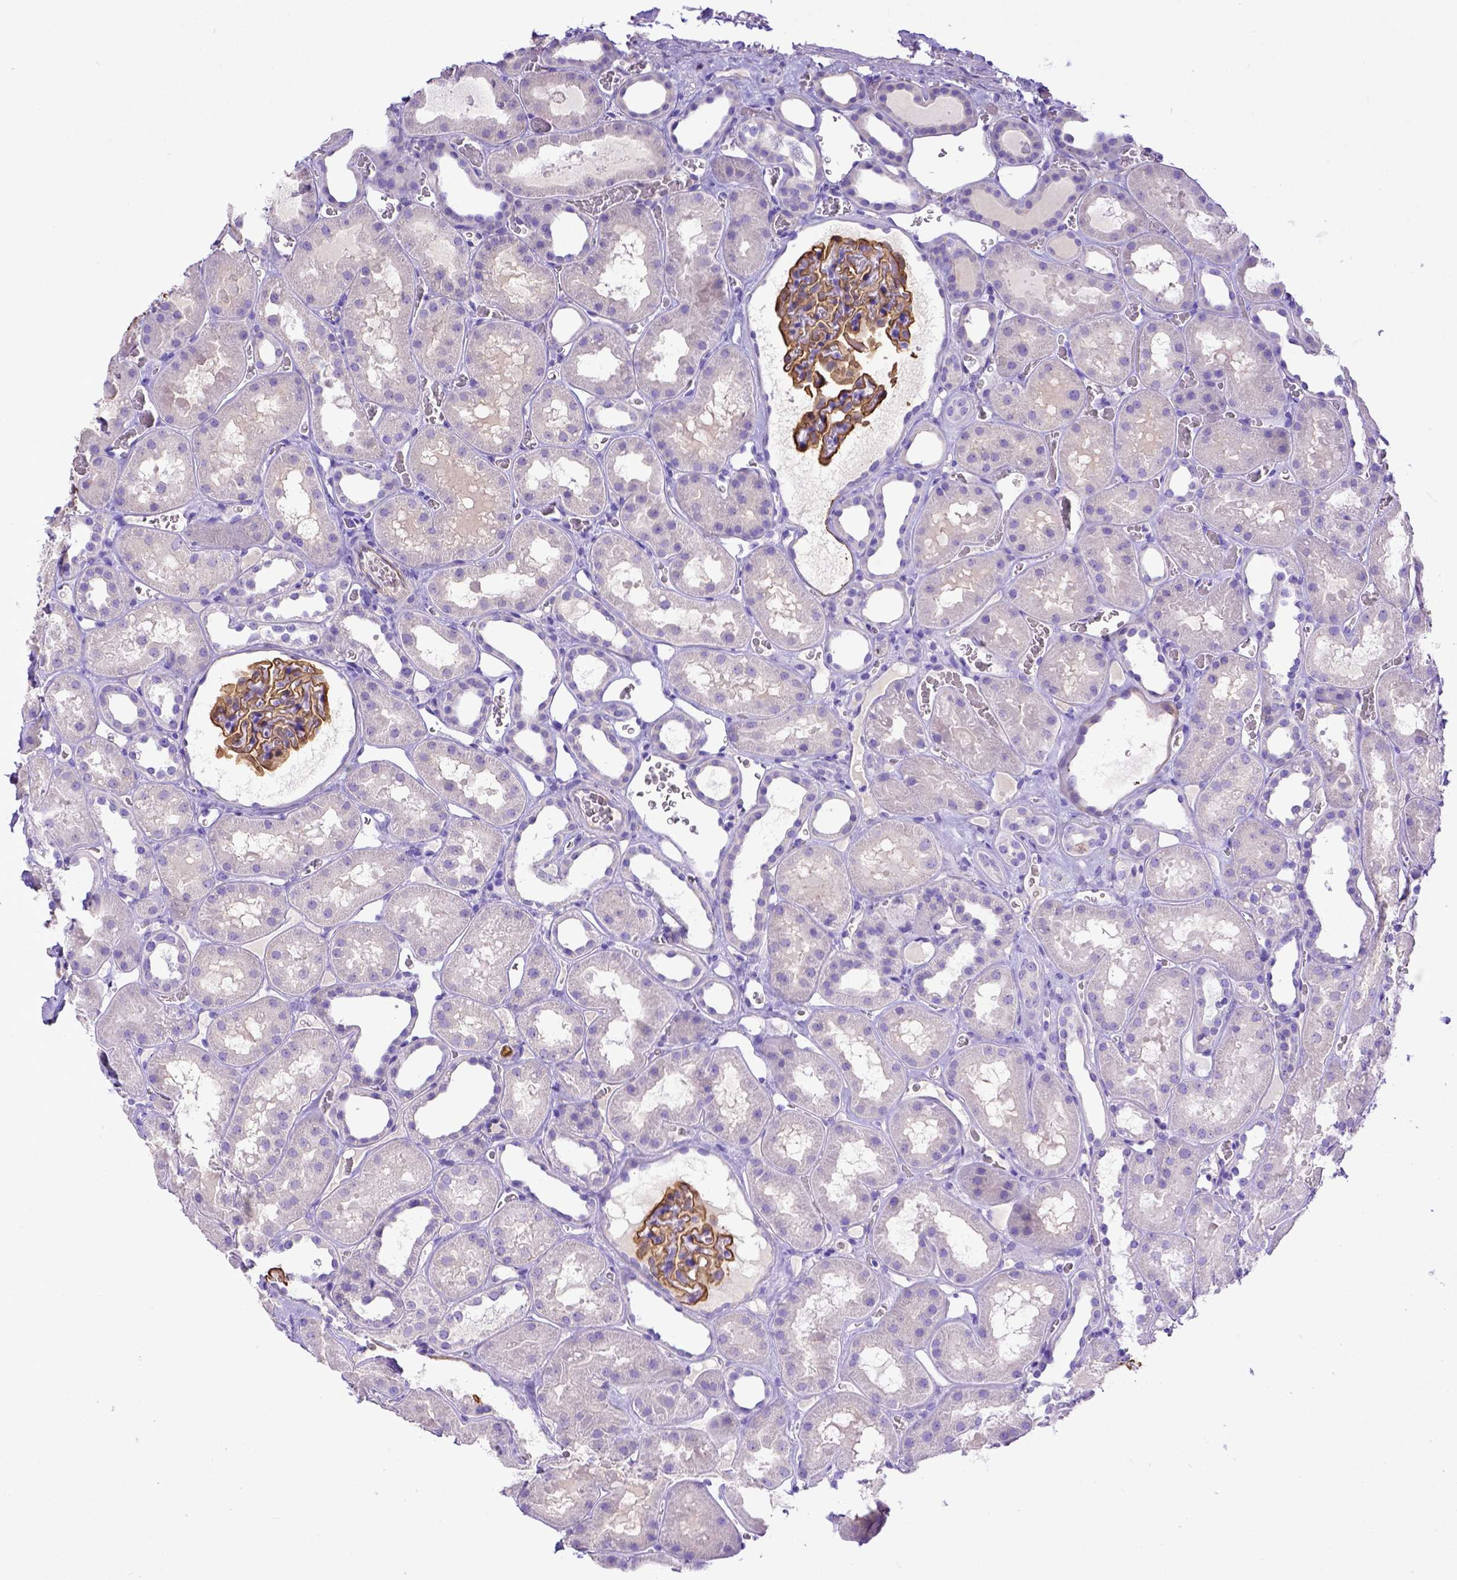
{"staining": {"intensity": "strong", "quantity": ">75%", "location": "cytoplasmic/membranous"}, "tissue": "kidney", "cell_type": "Cells in glomeruli", "image_type": "normal", "snomed": [{"axis": "morphology", "description": "Normal tissue, NOS"}, {"axis": "topography", "description": "Kidney"}], "caption": "Kidney stained for a protein displays strong cytoplasmic/membranous positivity in cells in glomeruli.", "gene": "LRRC18", "patient": {"sex": "female", "age": 41}}